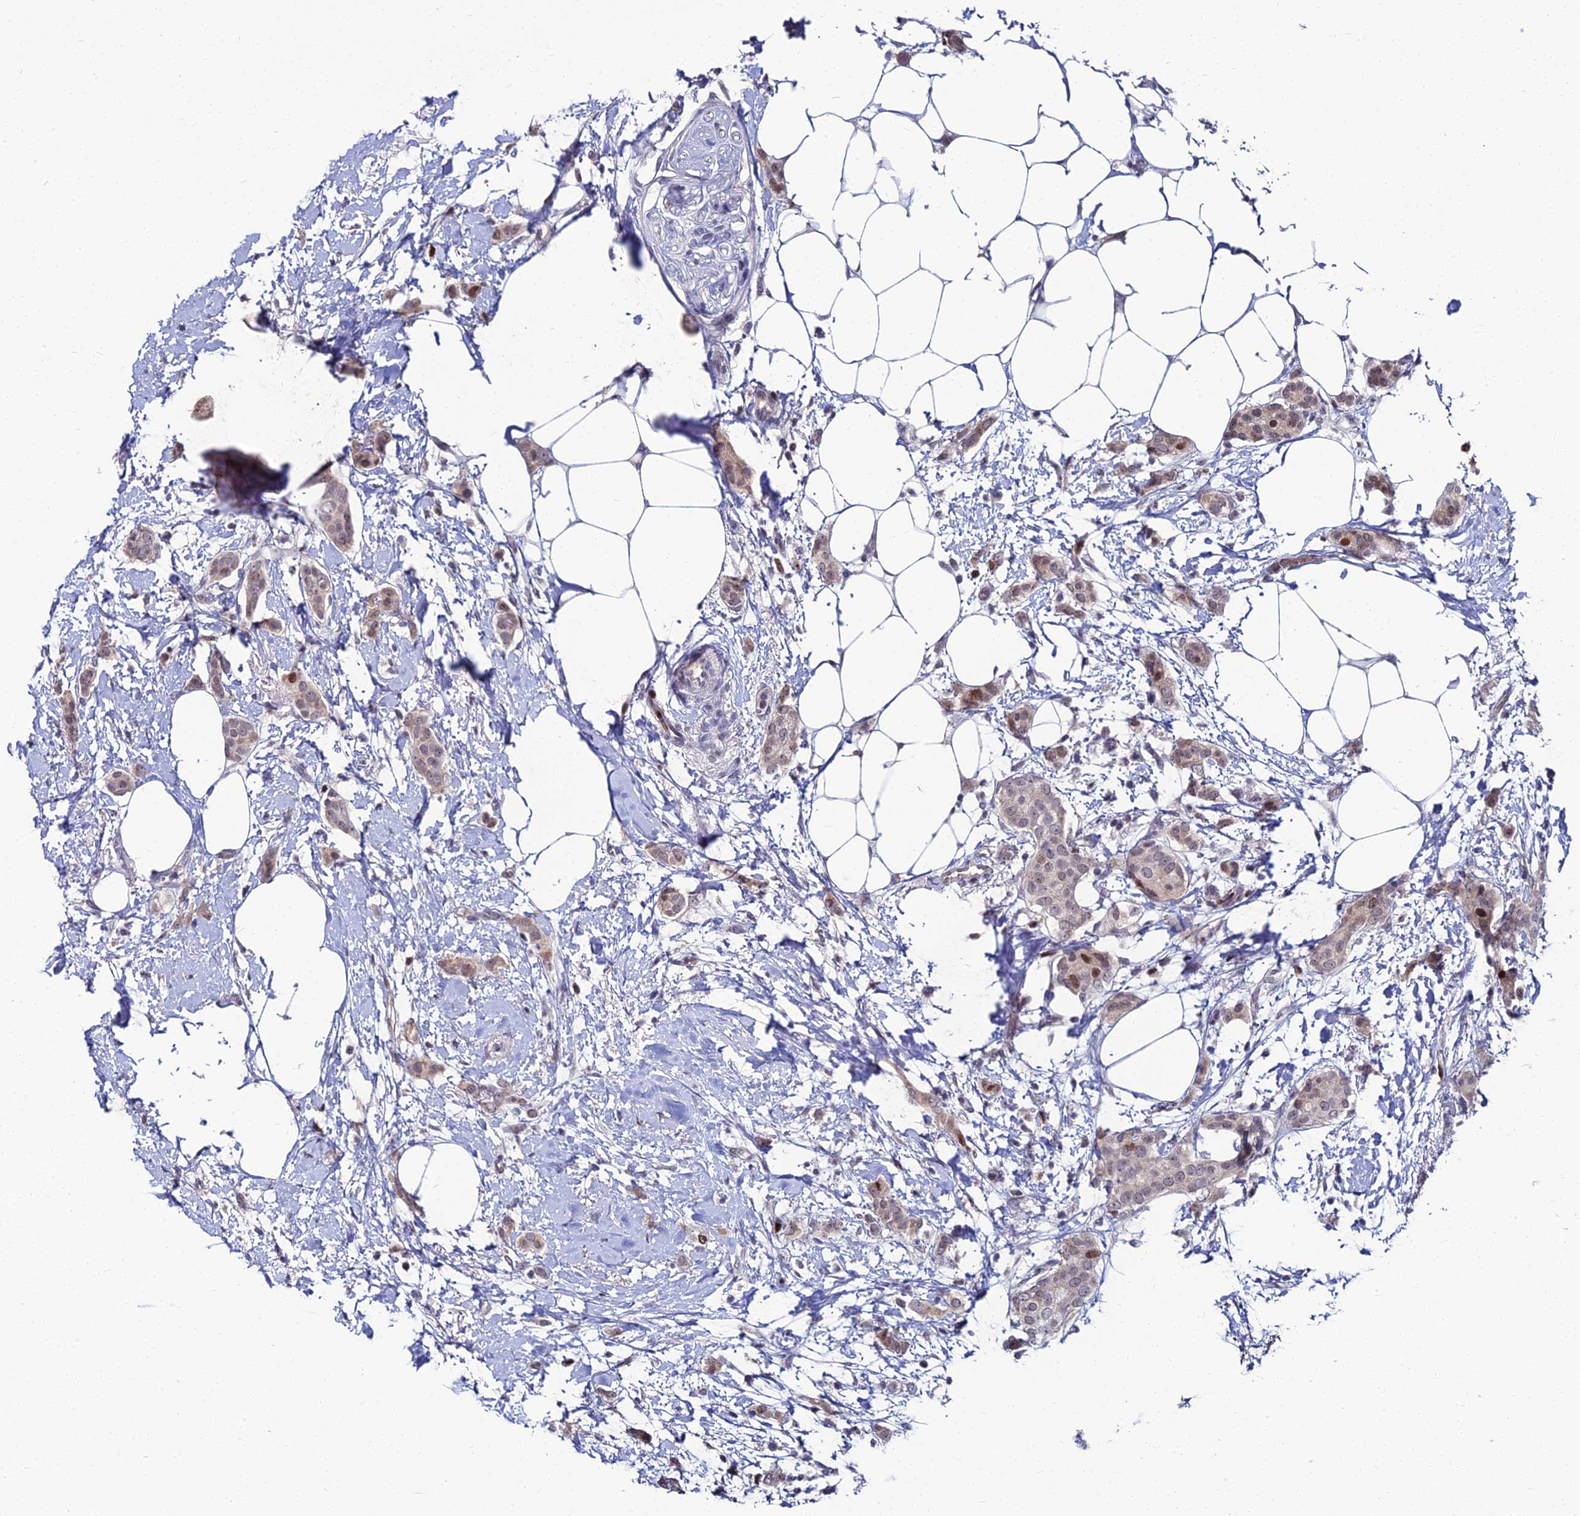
{"staining": {"intensity": "moderate", "quantity": "<25%", "location": "nuclear"}, "tissue": "breast cancer", "cell_type": "Tumor cells", "image_type": "cancer", "snomed": [{"axis": "morphology", "description": "Duct carcinoma"}, {"axis": "topography", "description": "Breast"}], "caption": "DAB (3,3'-diaminobenzidine) immunohistochemical staining of human infiltrating ductal carcinoma (breast) reveals moderate nuclear protein positivity in approximately <25% of tumor cells.", "gene": "TAF9B", "patient": {"sex": "female", "age": 72}}